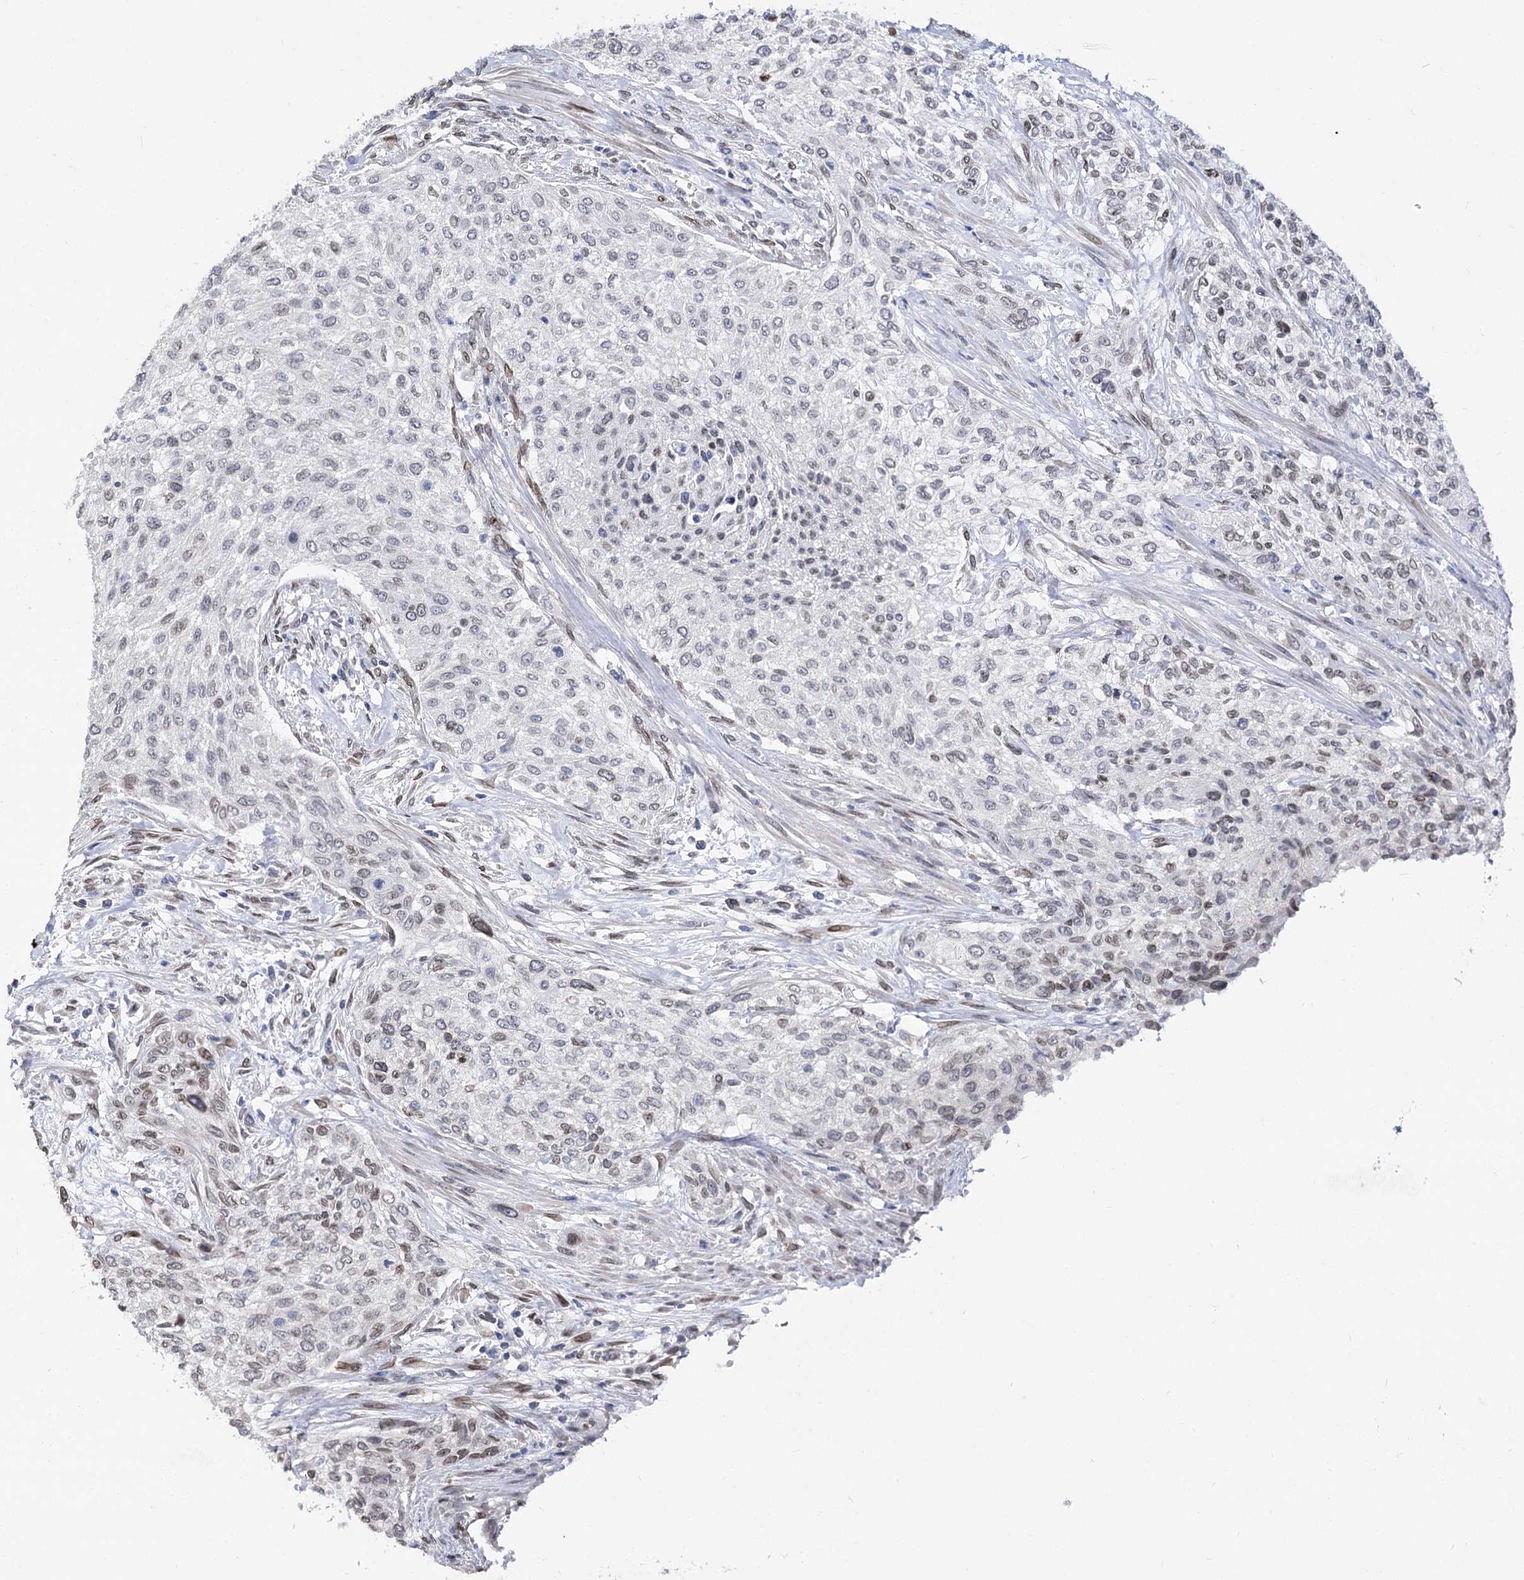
{"staining": {"intensity": "weak", "quantity": "25%-75%", "location": "cytoplasmic/membranous,nuclear"}, "tissue": "urothelial cancer", "cell_type": "Tumor cells", "image_type": "cancer", "snomed": [{"axis": "morphology", "description": "Normal tissue, NOS"}, {"axis": "morphology", "description": "Urothelial carcinoma, NOS"}, {"axis": "topography", "description": "Urinary bladder"}, {"axis": "topography", "description": "Peripheral nerve tissue"}], "caption": "An immunohistochemistry photomicrograph of tumor tissue is shown. Protein staining in brown shows weak cytoplasmic/membranous and nuclear positivity in transitional cell carcinoma within tumor cells. The staining was performed using DAB (3,3'-diaminobenzidine) to visualize the protein expression in brown, while the nuclei were stained in blue with hematoxylin (Magnification: 20x).", "gene": "TMEM201", "patient": {"sex": "male", "age": 35}}